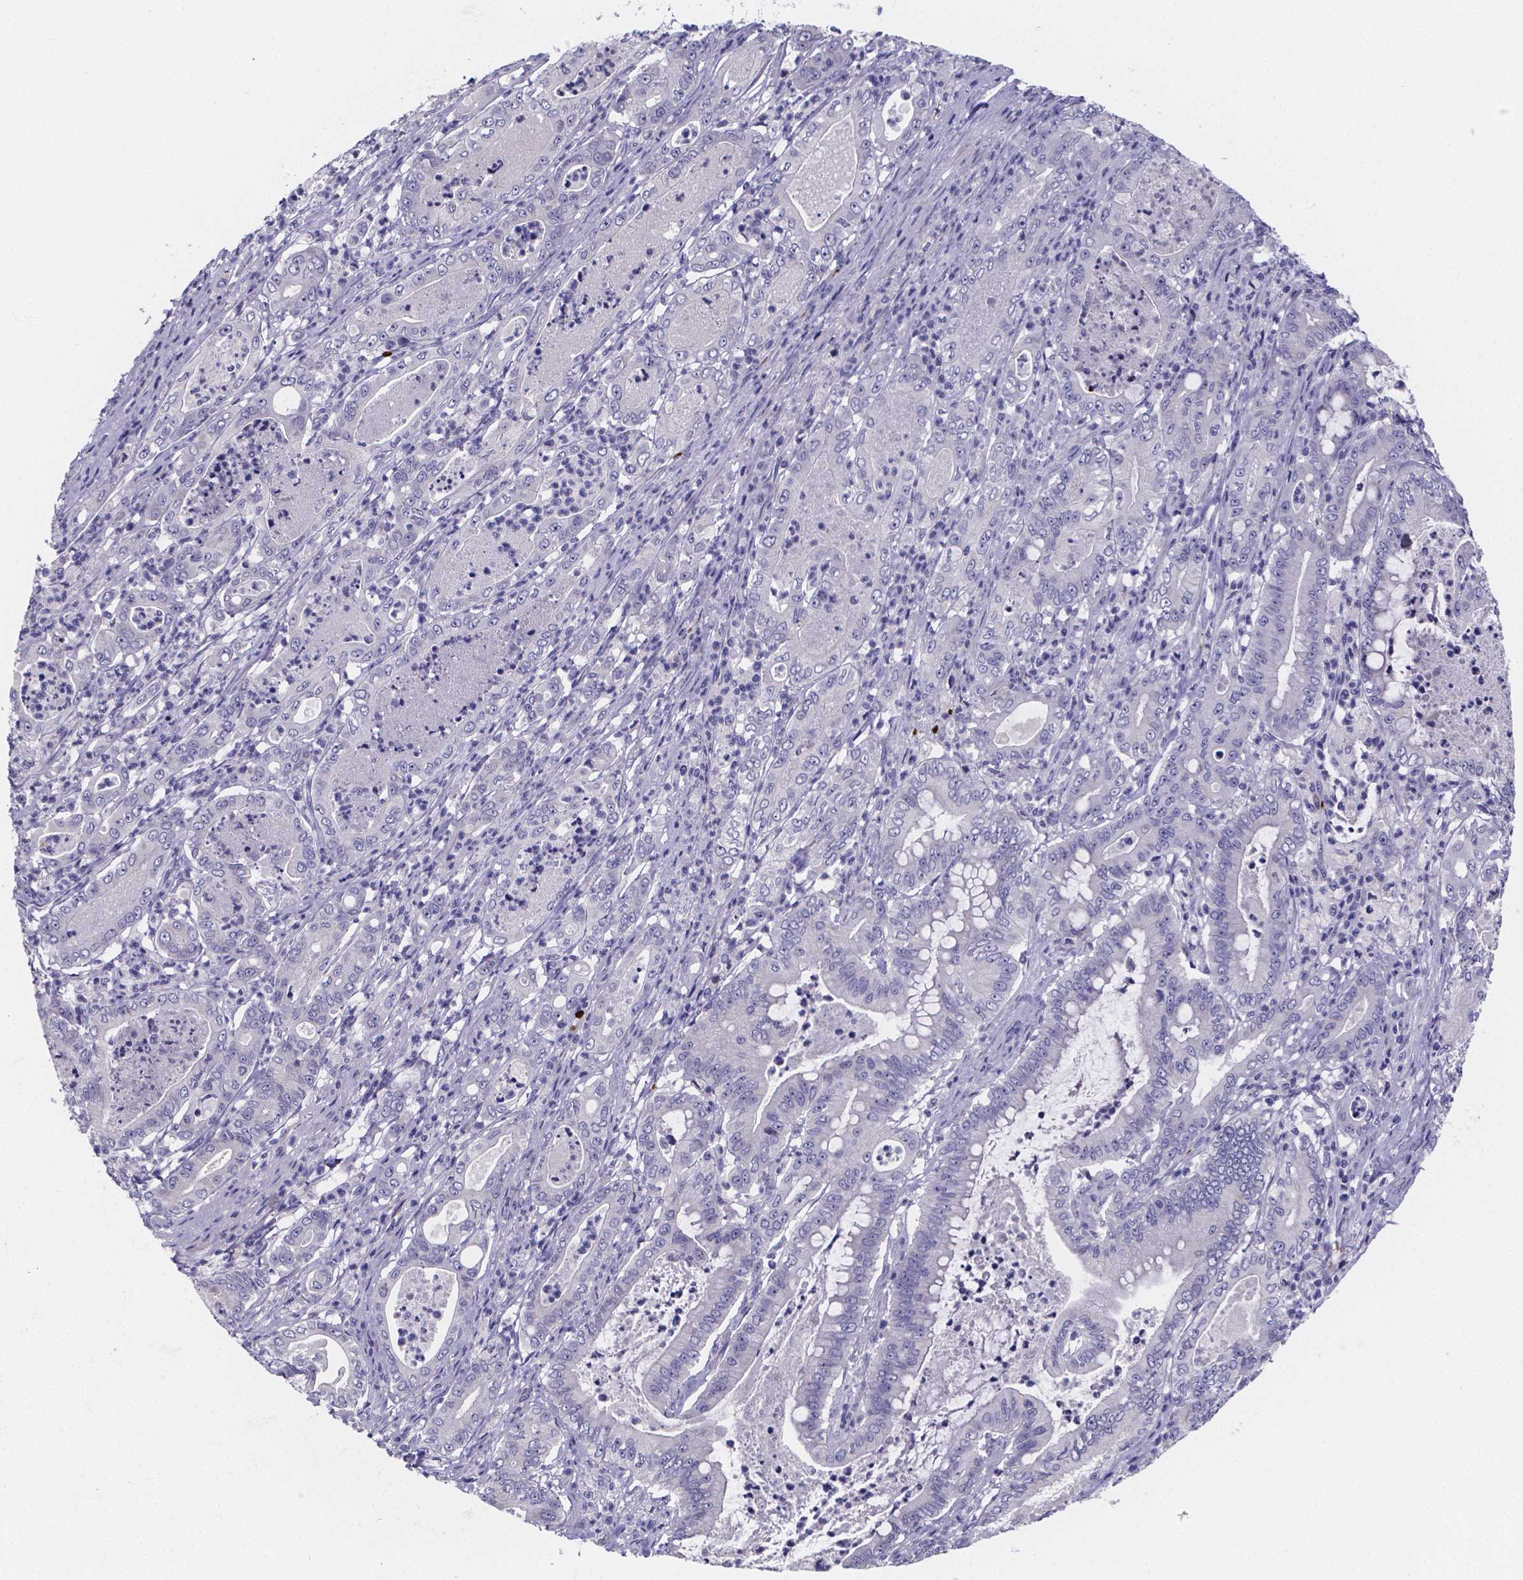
{"staining": {"intensity": "negative", "quantity": "none", "location": "none"}, "tissue": "pancreatic cancer", "cell_type": "Tumor cells", "image_type": "cancer", "snomed": [{"axis": "morphology", "description": "Adenocarcinoma, NOS"}, {"axis": "topography", "description": "Pancreas"}], "caption": "Pancreatic cancer was stained to show a protein in brown. There is no significant expression in tumor cells. (Stains: DAB (3,3'-diaminobenzidine) immunohistochemistry (IHC) with hematoxylin counter stain, Microscopy: brightfield microscopy at high magnification).", "gene": "GABRA3", "patient": {"sex": "male", "age": 71}}